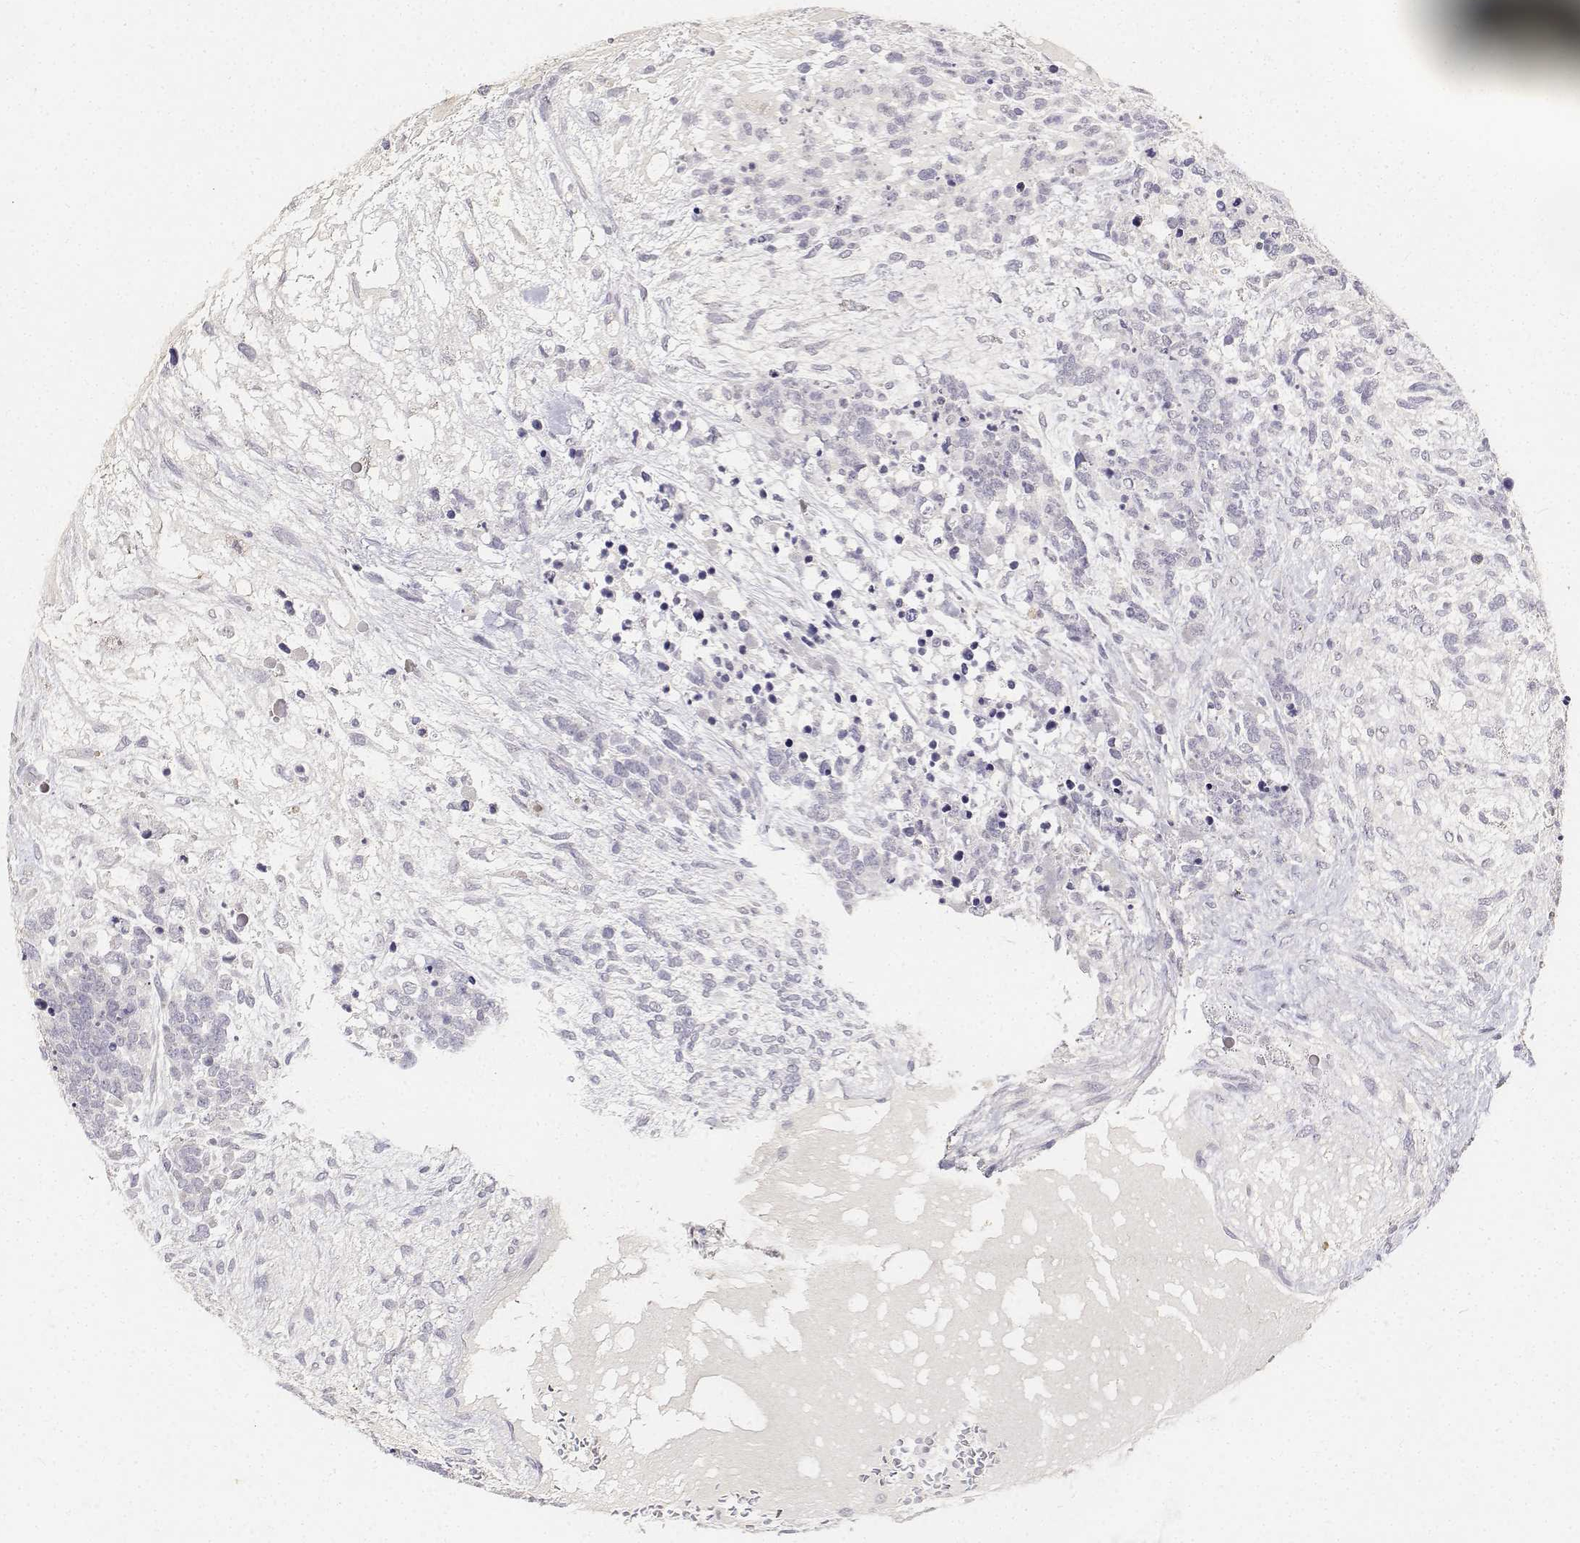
{"staining": {"intensity": "negative", "quantity": "none", "location": "none"}, "tissue": "testis cancer", "cell_type": "Tumor cells", "image_type": "cancer", "snomed": [{"axis": "morphology", "description": "Carcinoma, Embryonal, NOS"}, {"axis": "topography", "description": "Testis"}], "caption": "Immunohistochemistry photomicrograph of human testis cancer stained for a protein (brown), which demonstrates no staining in tumor cells.", "gene": "PAEP", "patient": {"sex": "male", "age": 23}}